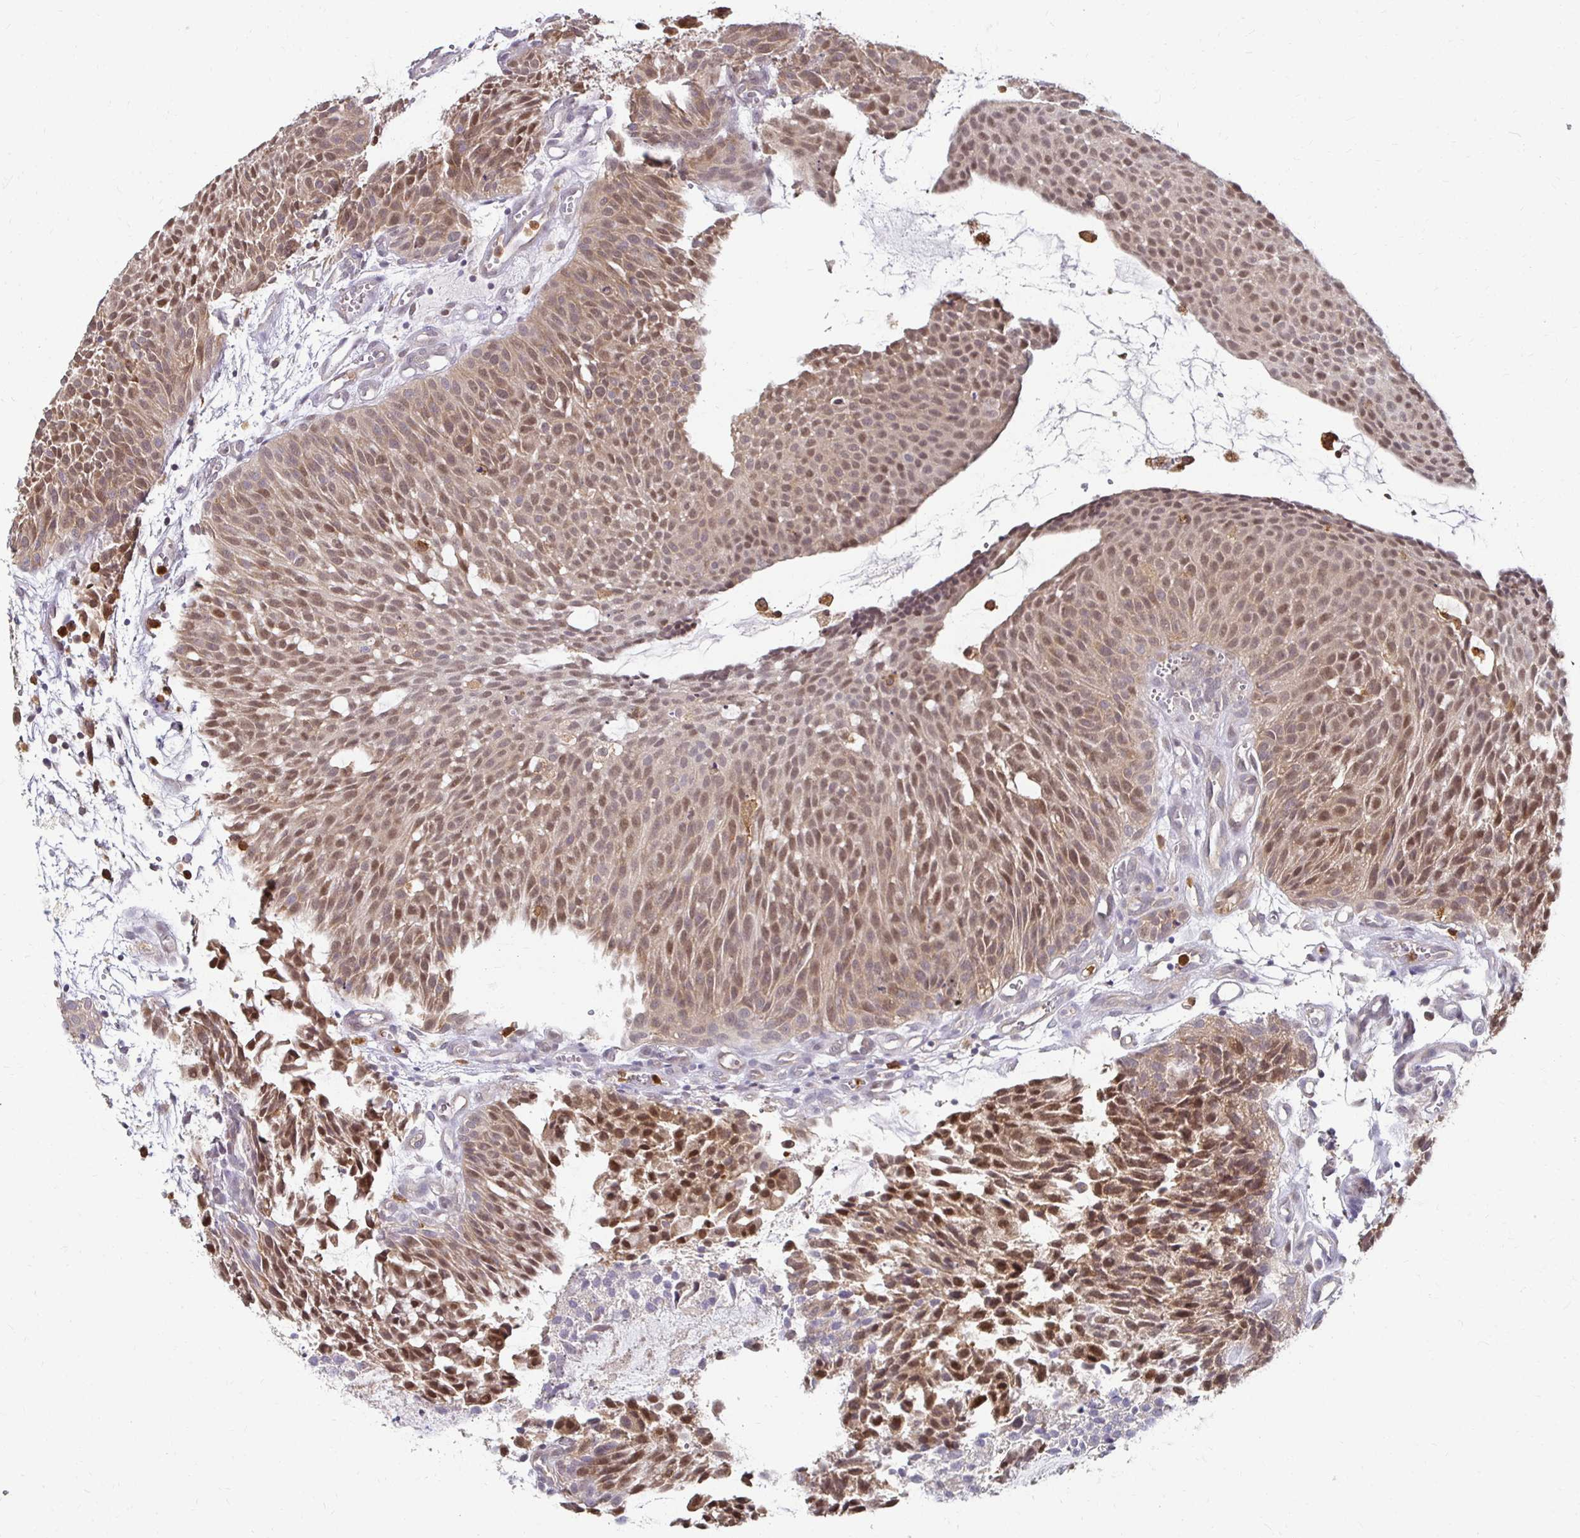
{"staining": {"intensity": "moderate", "quantity": ">75%", "location": "cytoplasmic/membranous,nuclear"}, "tissue": "urothelial cancer", "cell_type": "Tumor cells", "image_type": "cancer", "snomed": [{"axis": "morphology", "description": "Urothelial carcinoma, NOS"}, {"axis": "topography", "description": "Urinary bladder"}], "caption": "An image of human urothelial cancer stained for a protein demonstrates moderate cytoplasmic/membranous and nuclear brown staining in tumor cells. (DAB IHC, brown staining for protein, blue staining for nuclei).", "gene": "PADI2", "patient": {"sex": "male", "age": 84}}